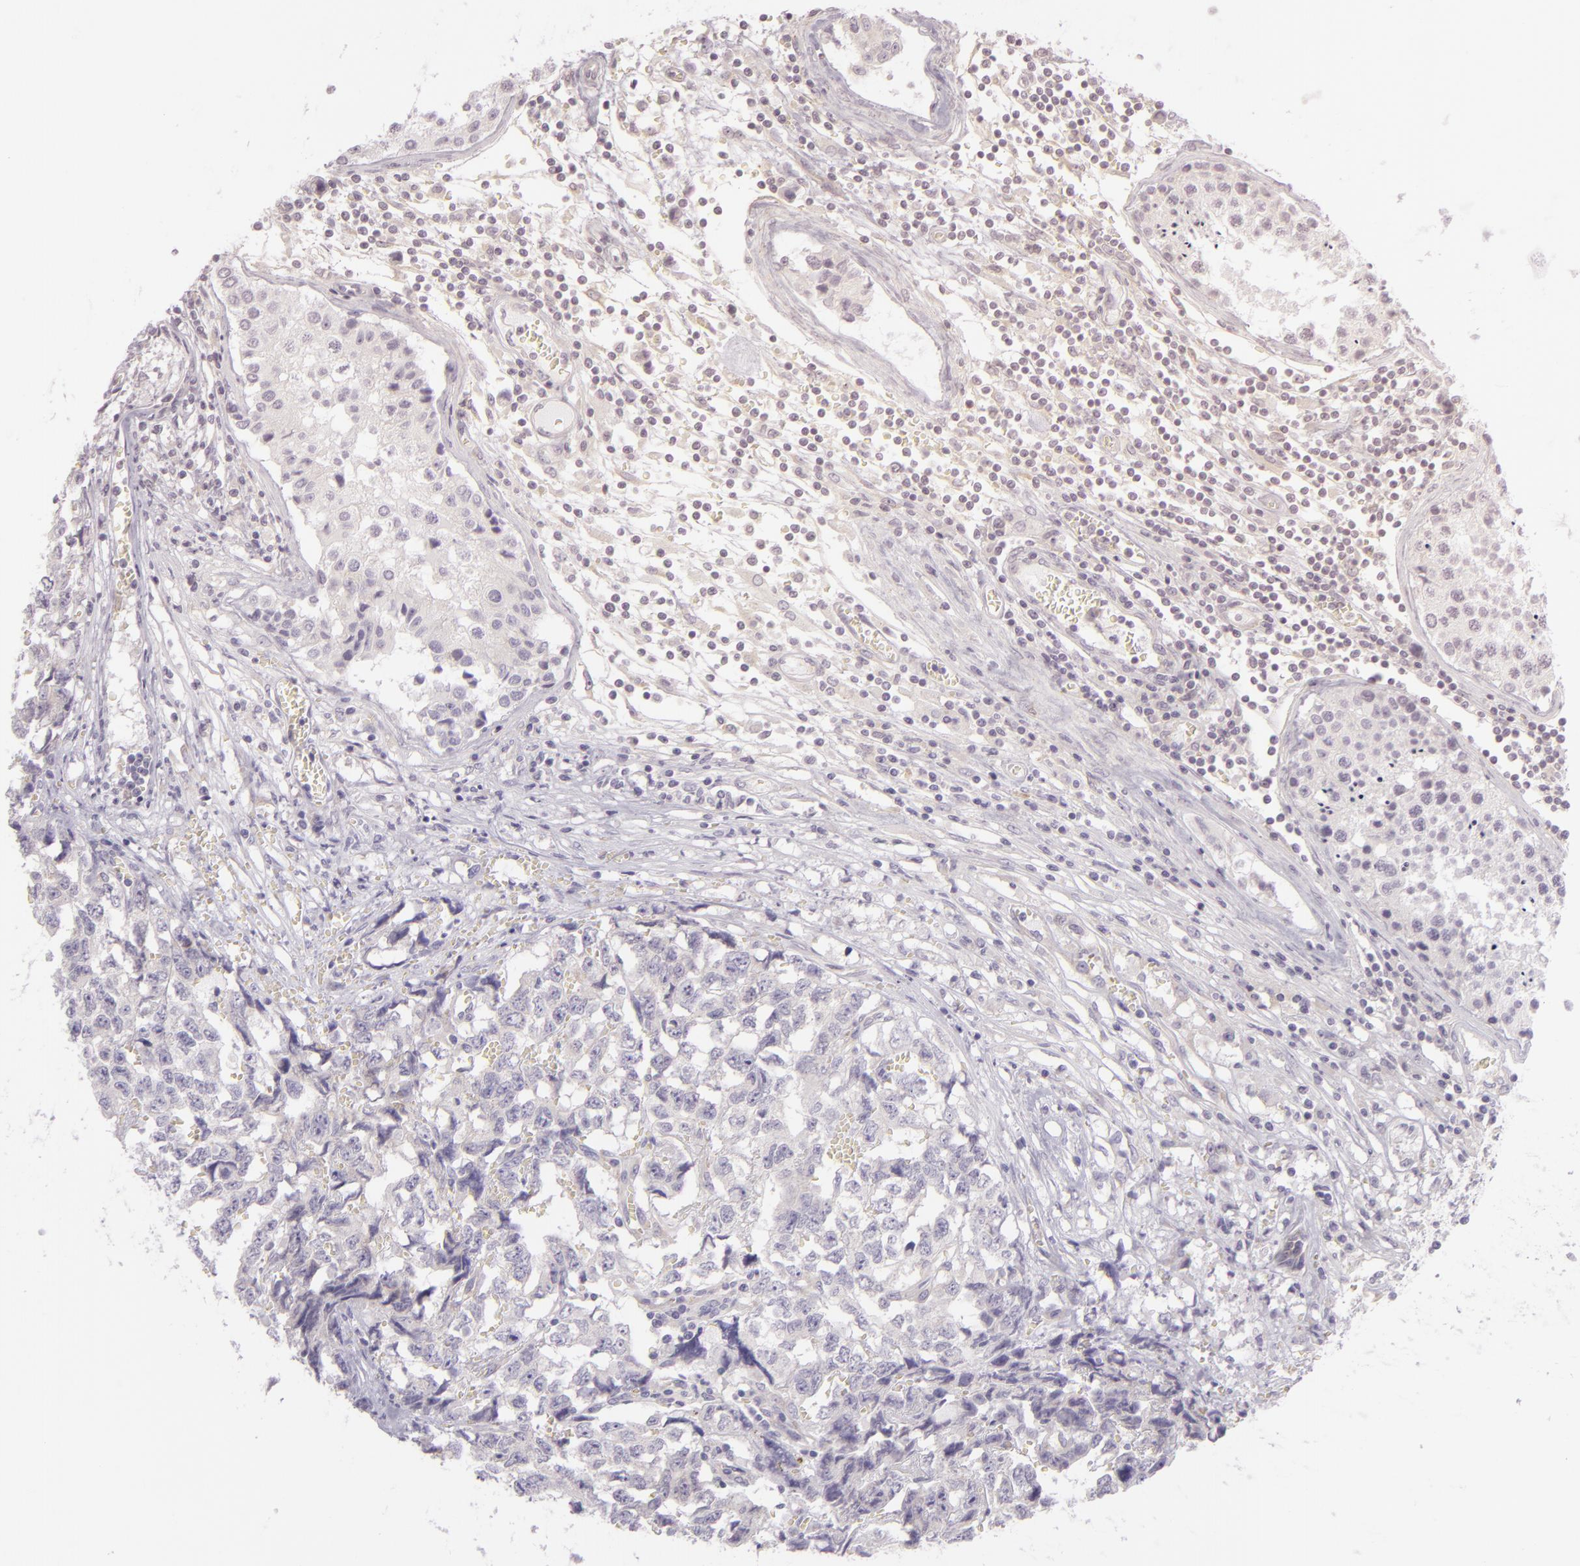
{"staining": {"intensity": "negative", "quantity": "none", "location": "none"}, "tissue": "testis cancer", "cell_type": "Tumor cells", "image_type": "cancer", "snomed": [{"axis": "morphology", "description": "Carcinoma, Embryonal, NOS"}, {"axis": "topography", "description": "Testis"}], "caption": "Tumor cells are negative for brown protein staining in testis cancer.", "gene": "ZC3H7B", "patient": {"sex": "male", "age": 31}}